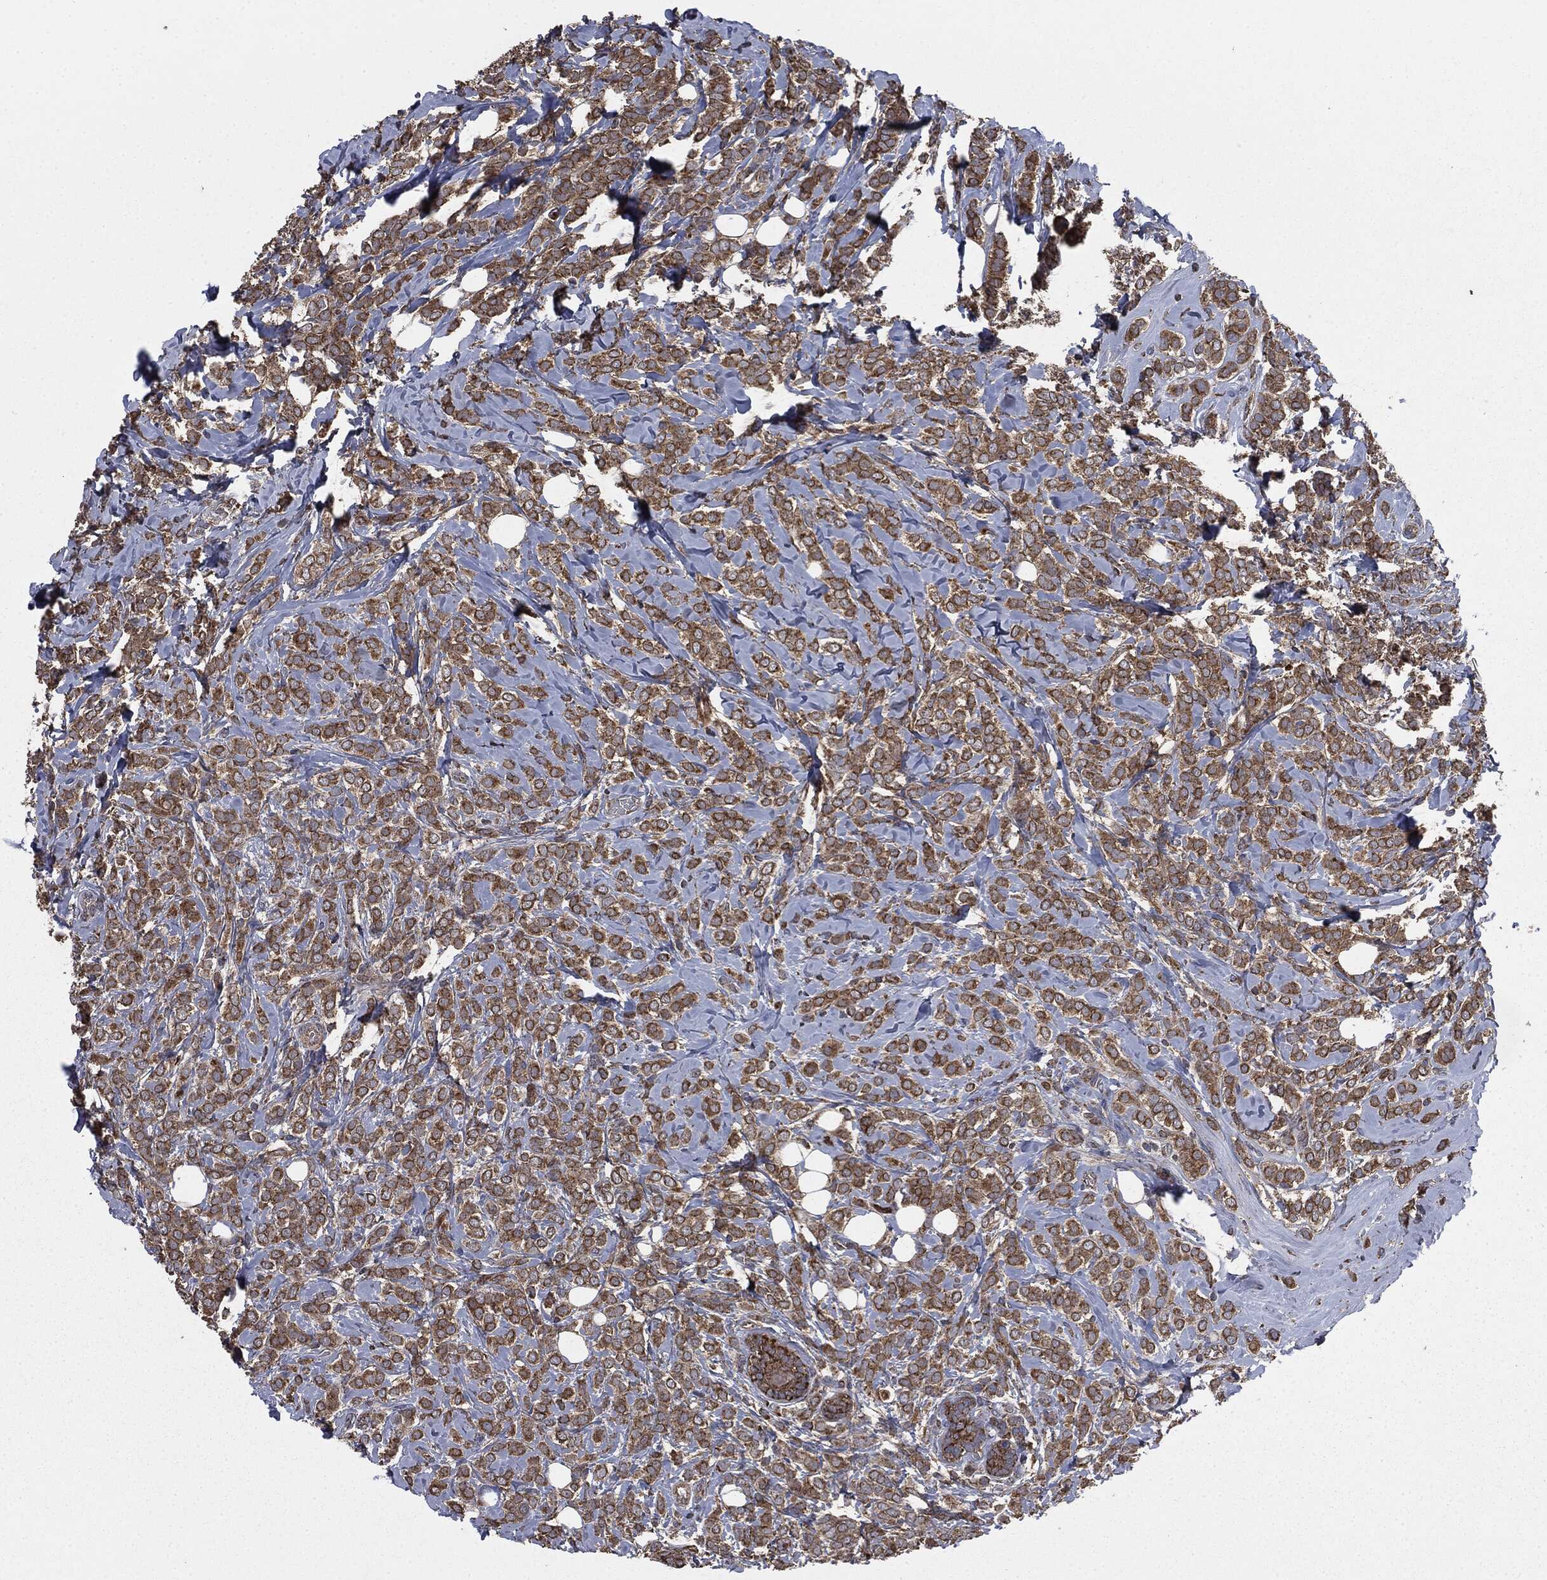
{"staining": {"intensity": "strong", "quantity": ">75%", "location": "cytoplasmic/membranous"}, "tissue": "breast cancer", "cell_type": "Tumor cells", "image_type": "cancer", "snomed": [{"axis": "morphology", "description": "Lobular carcinoma"}, {"axis": "topography", "description": "Breast"}], "caption": "Approximately >75% of tumor cells in human breast cancer reveal strong cytoplasmic/membranous protein expression as visualized by brown immunohistochemical staining.", "gene": "MAPK6", "patient": {"sex": "female", "age": 49}}